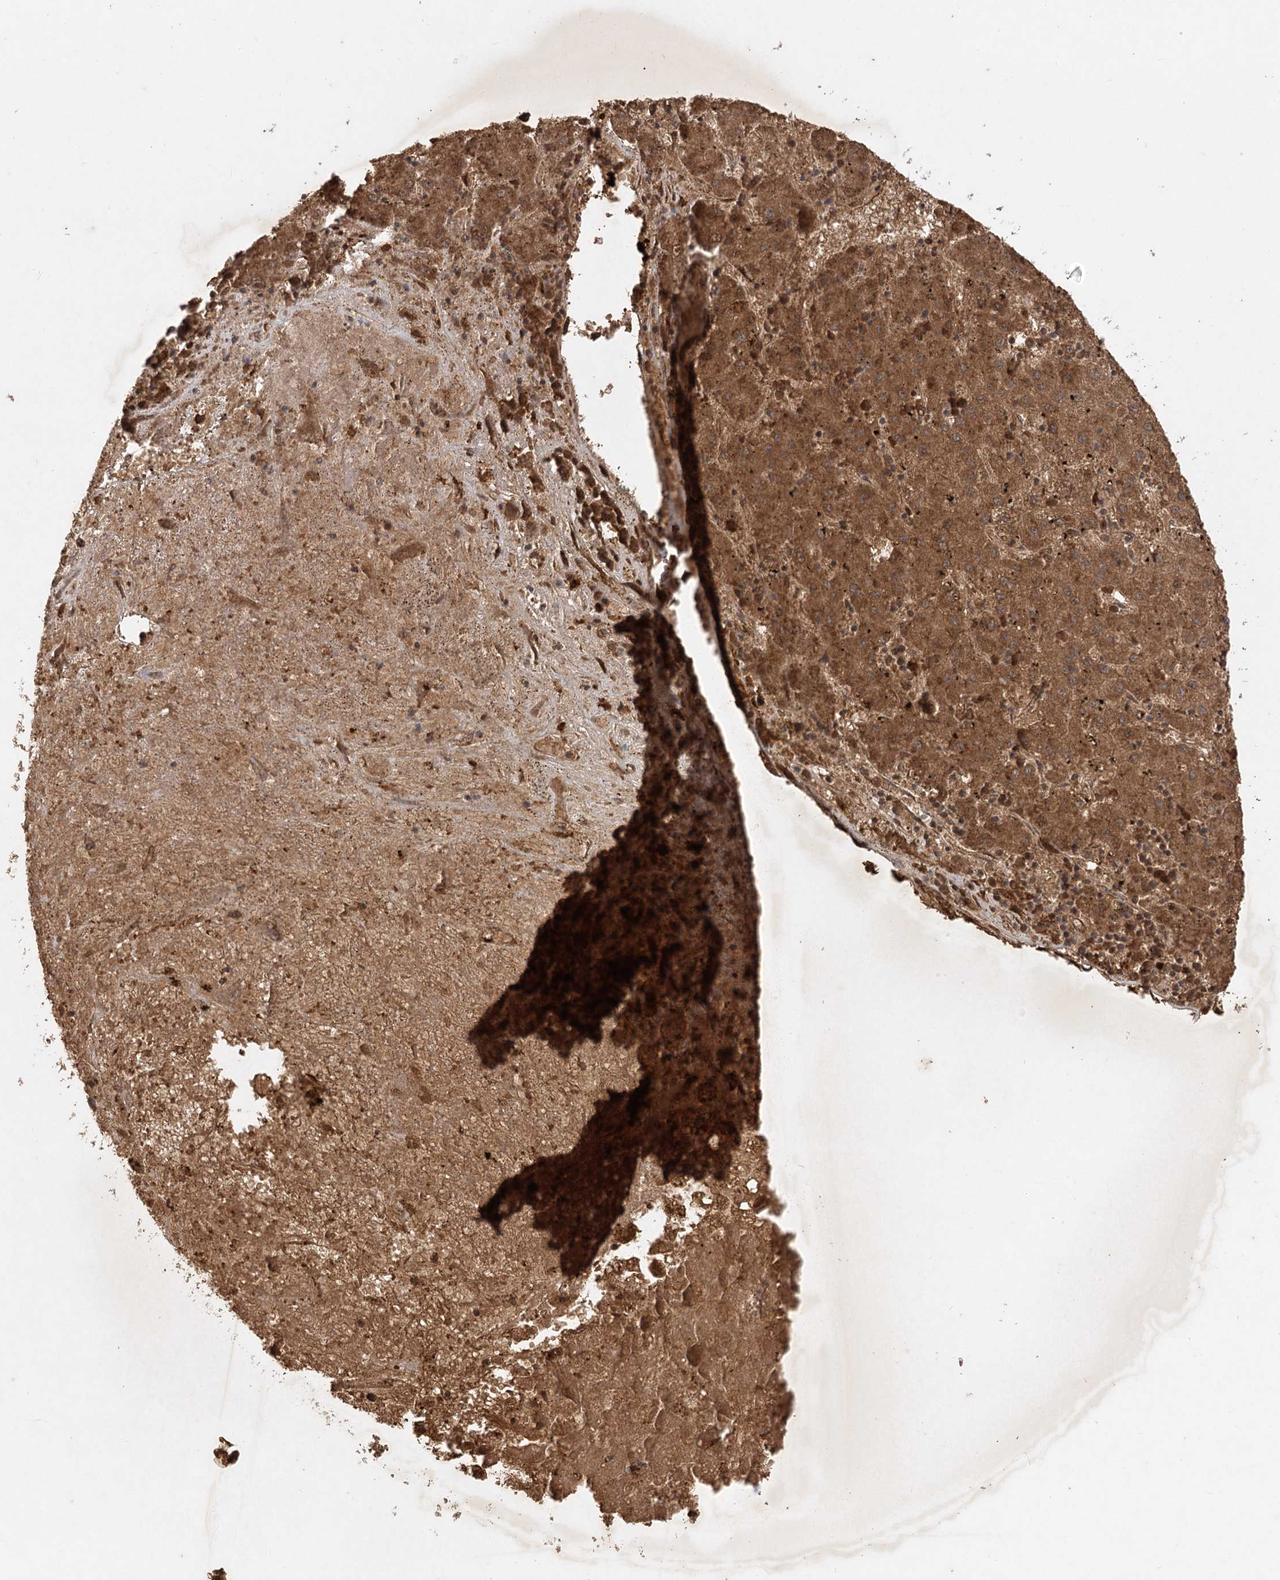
{"staining": {"intensity": "moderate", "quantity": ">75%", "location": "cytoplasmic/membranous"}, "tissue": "liver cancer", "cell_type": "Tumor cells", "image_type": "cancer", "snomed": [{"axis": "morphology", "description": "Carcinoma, Hepatocellular, NOS"}, {"axis": "topography", "description": "Liver"}], "caption": "Brown immunohistochemical staining in human hepatocellular carcinoma (liver) displays moderate cytoplasmic/membranous positivity in about >75% of tumor cells.", "gene": "ARL13A", "patient": {"sex": "male", "age": 72}}